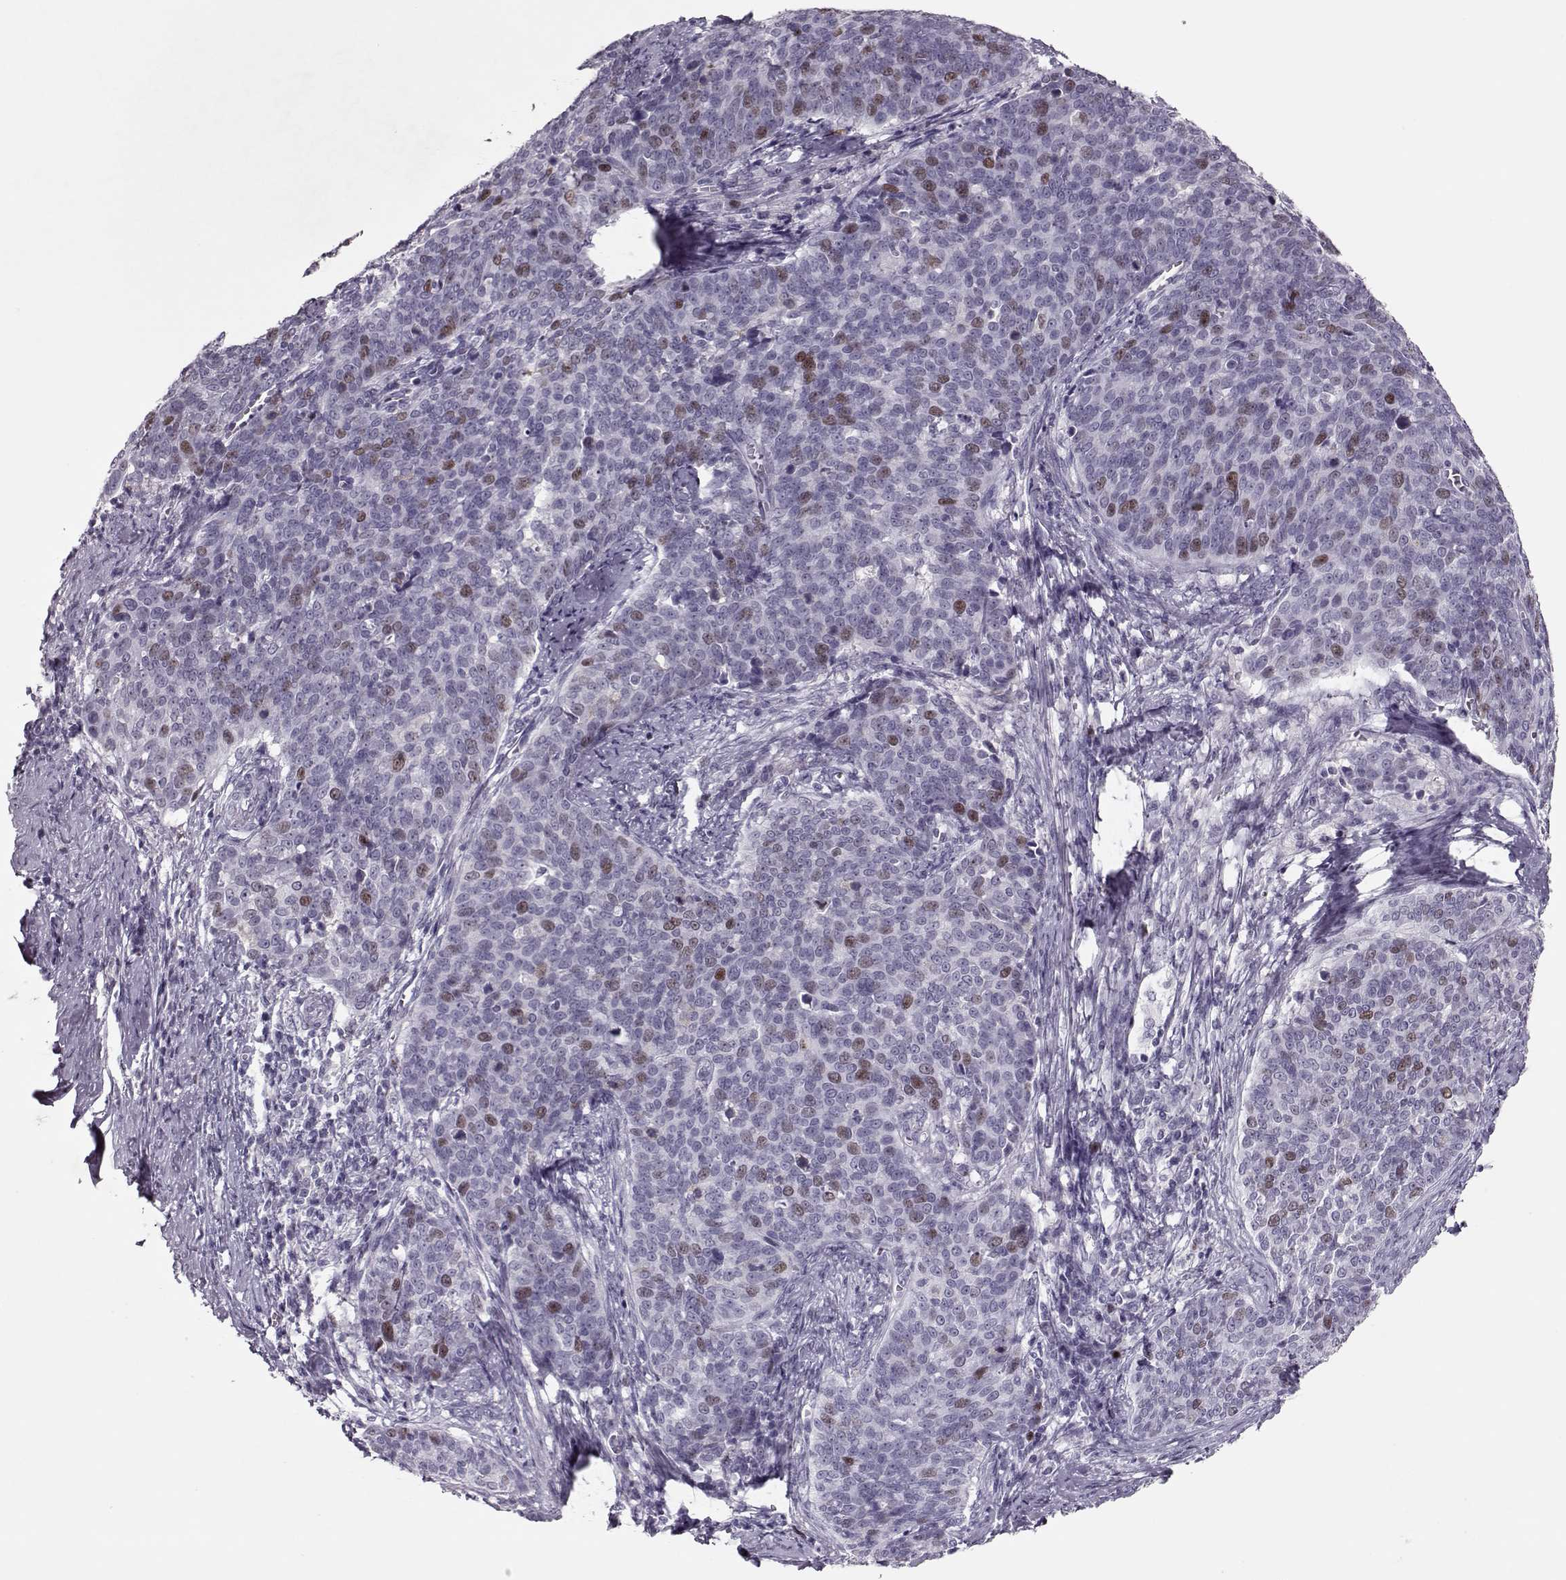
{"staining": {"intensity": "weak", "quantity": "<25%", "location": "nuclear"}, "tissue": "cervical cancer", "cell_type": "Tumor cells", "image_type": "cancer", "snomed": [{"axis": "morphology", "description": "Squamous cell carcinoma, NOS"}, {"axis": "topography", "description": "Cervix"}], "caption": "High power microscopy histopathology image of an immunohistochemistry (IHC) histopathology image of cervical squamous cell carcinoma, revealing no significant positivity in tumor cells.", "gene": "SGO1", "patient": {"sex": "female", "age": 39}}